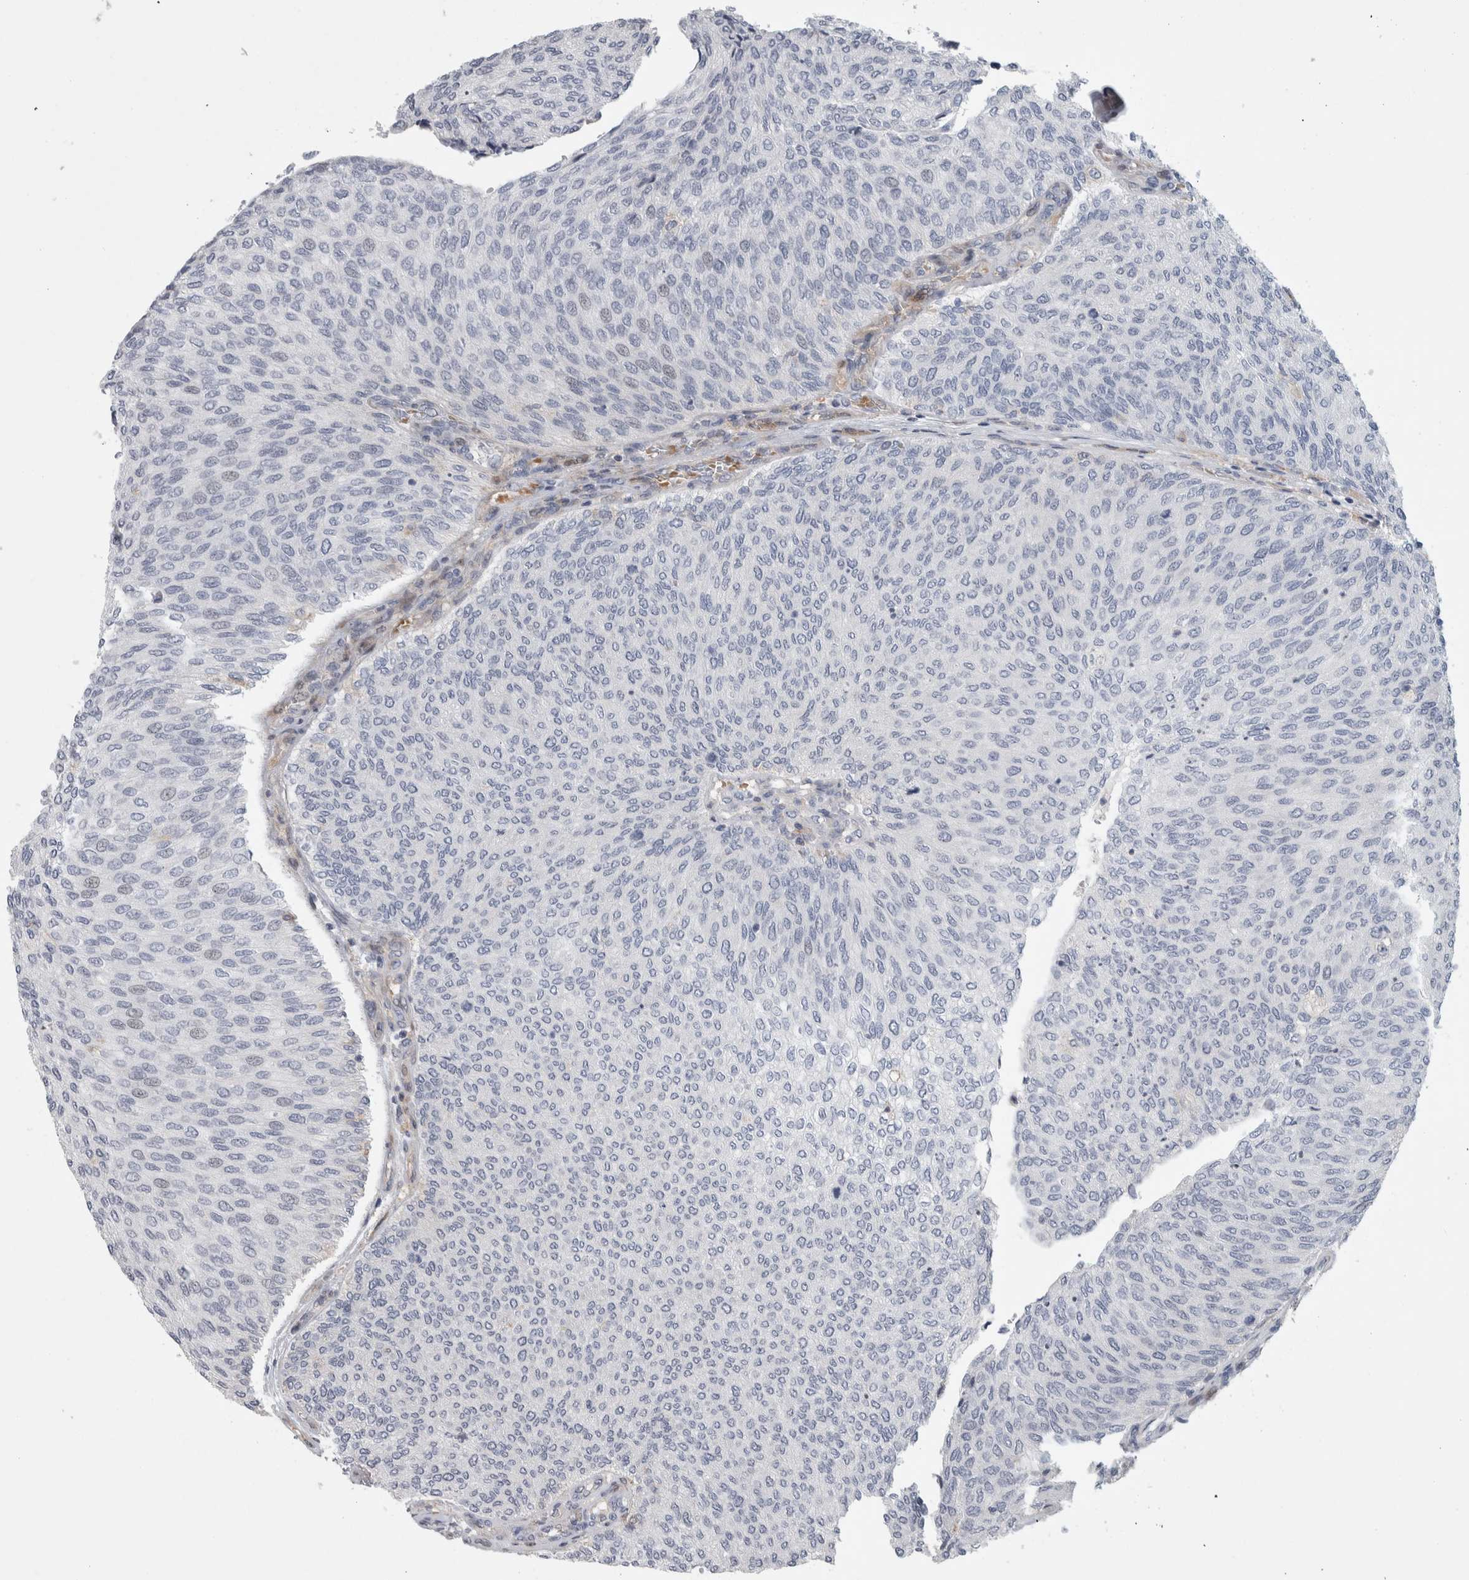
{"staining": {"intensity": "negative", "quantity": "none", "location": "none"}, "tissue": "urothelial cancer", "cell_type": "Tumor cells", "image_type": "cancer", "snomed": [{"axis": "morphology", "description": "Urothelial carcinoma, Low grade"}, {"axis": "topography", "description": "Urinary bladder"}], "caption": "Immunohistochemical staining of human low-grade urothelial carcinoma displays no significant expression in tumor cells.", "gene": "MSL1", "patient": {"sex": "female", "age": 79}}